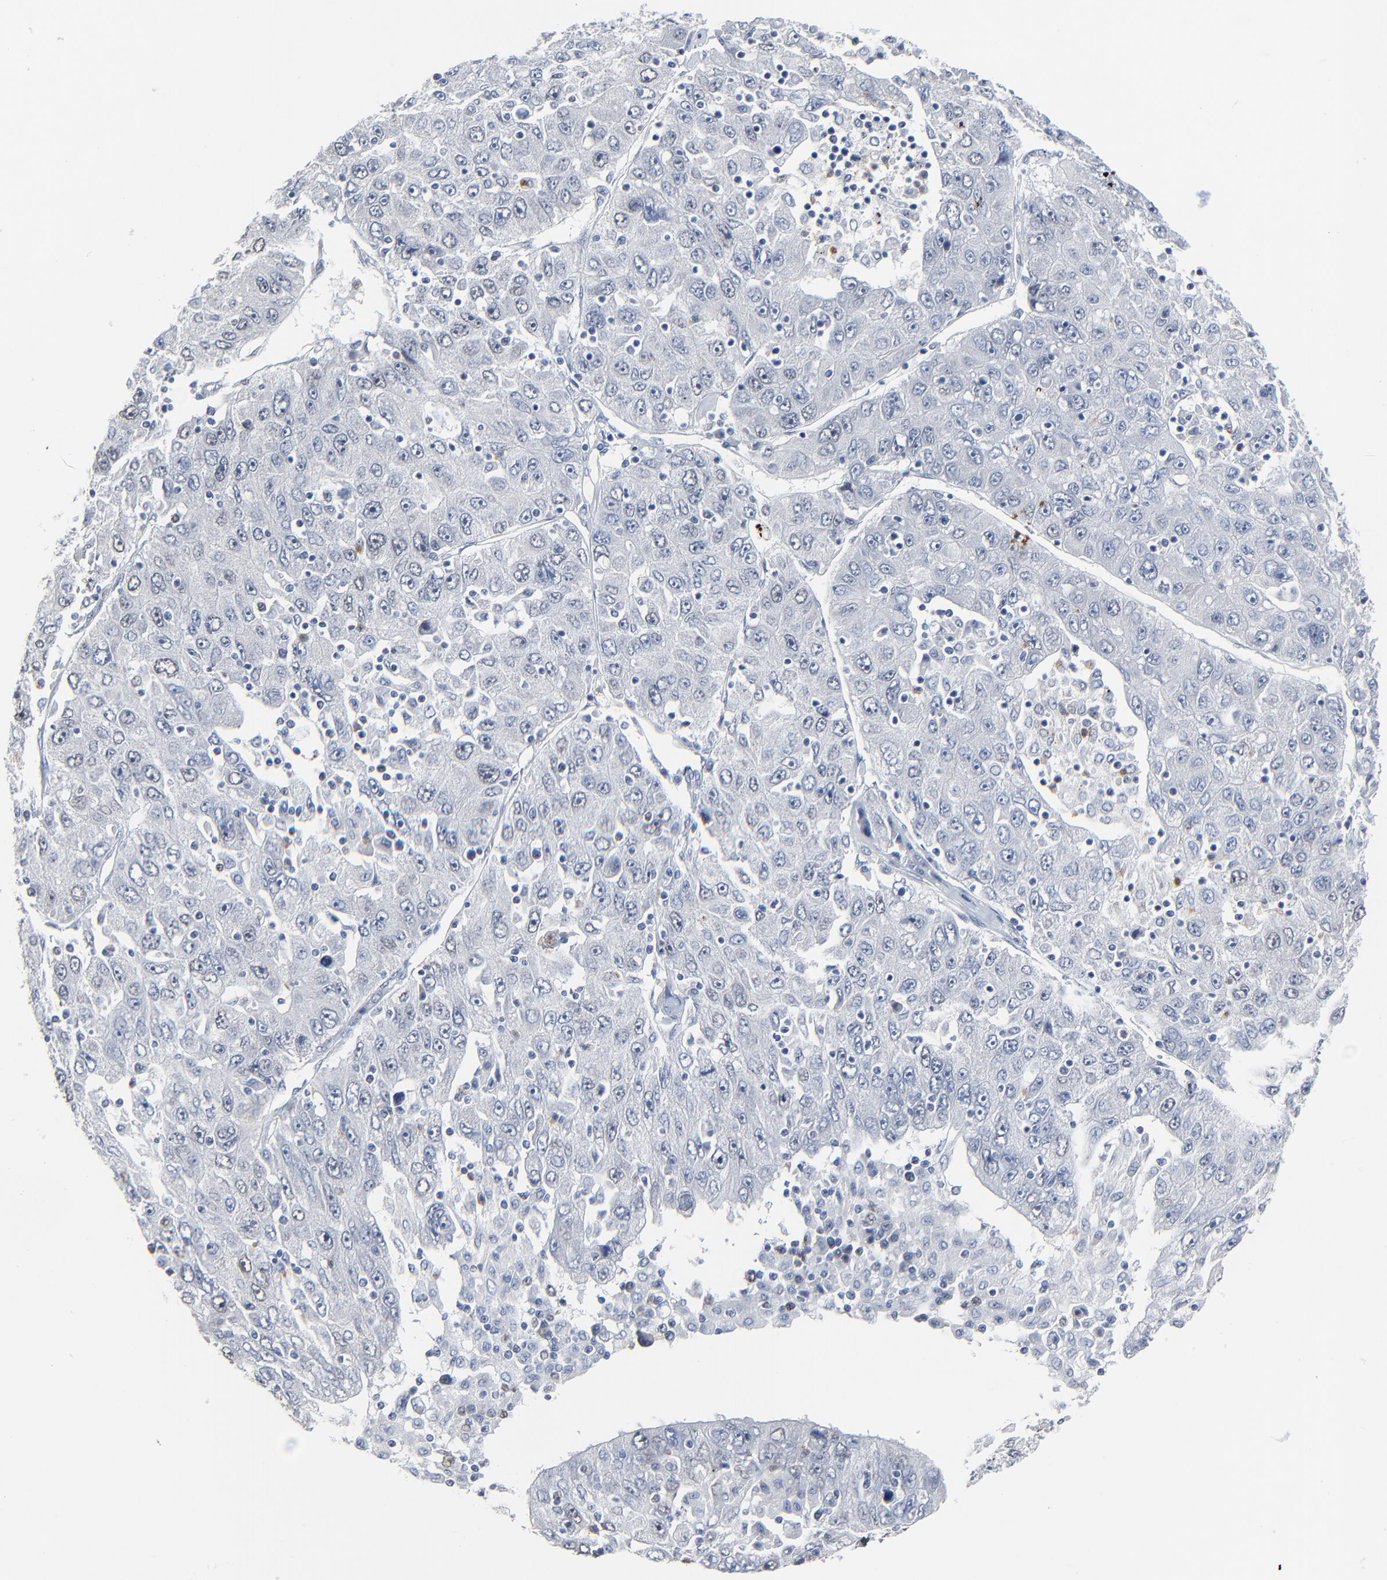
{"staining": {"intensity": "negative", "quantity": "none", "location": "none"}, "tissue": "liver cancer", "cell_type": "Tumor cells", "image_type": "cancer", "snomed": [{"axis": "morphology", "description": "Carcinoma, Hepatocellular, NOS"}, {"axis": "topography", "description": "Liver"}], "caption": "Human hepatocellular carcinoma (liver) stained for a protein using IHC displays no staining in tumor cells.", "gene": "BIRC3", "patient": {"sex": "male", "age": 49}}